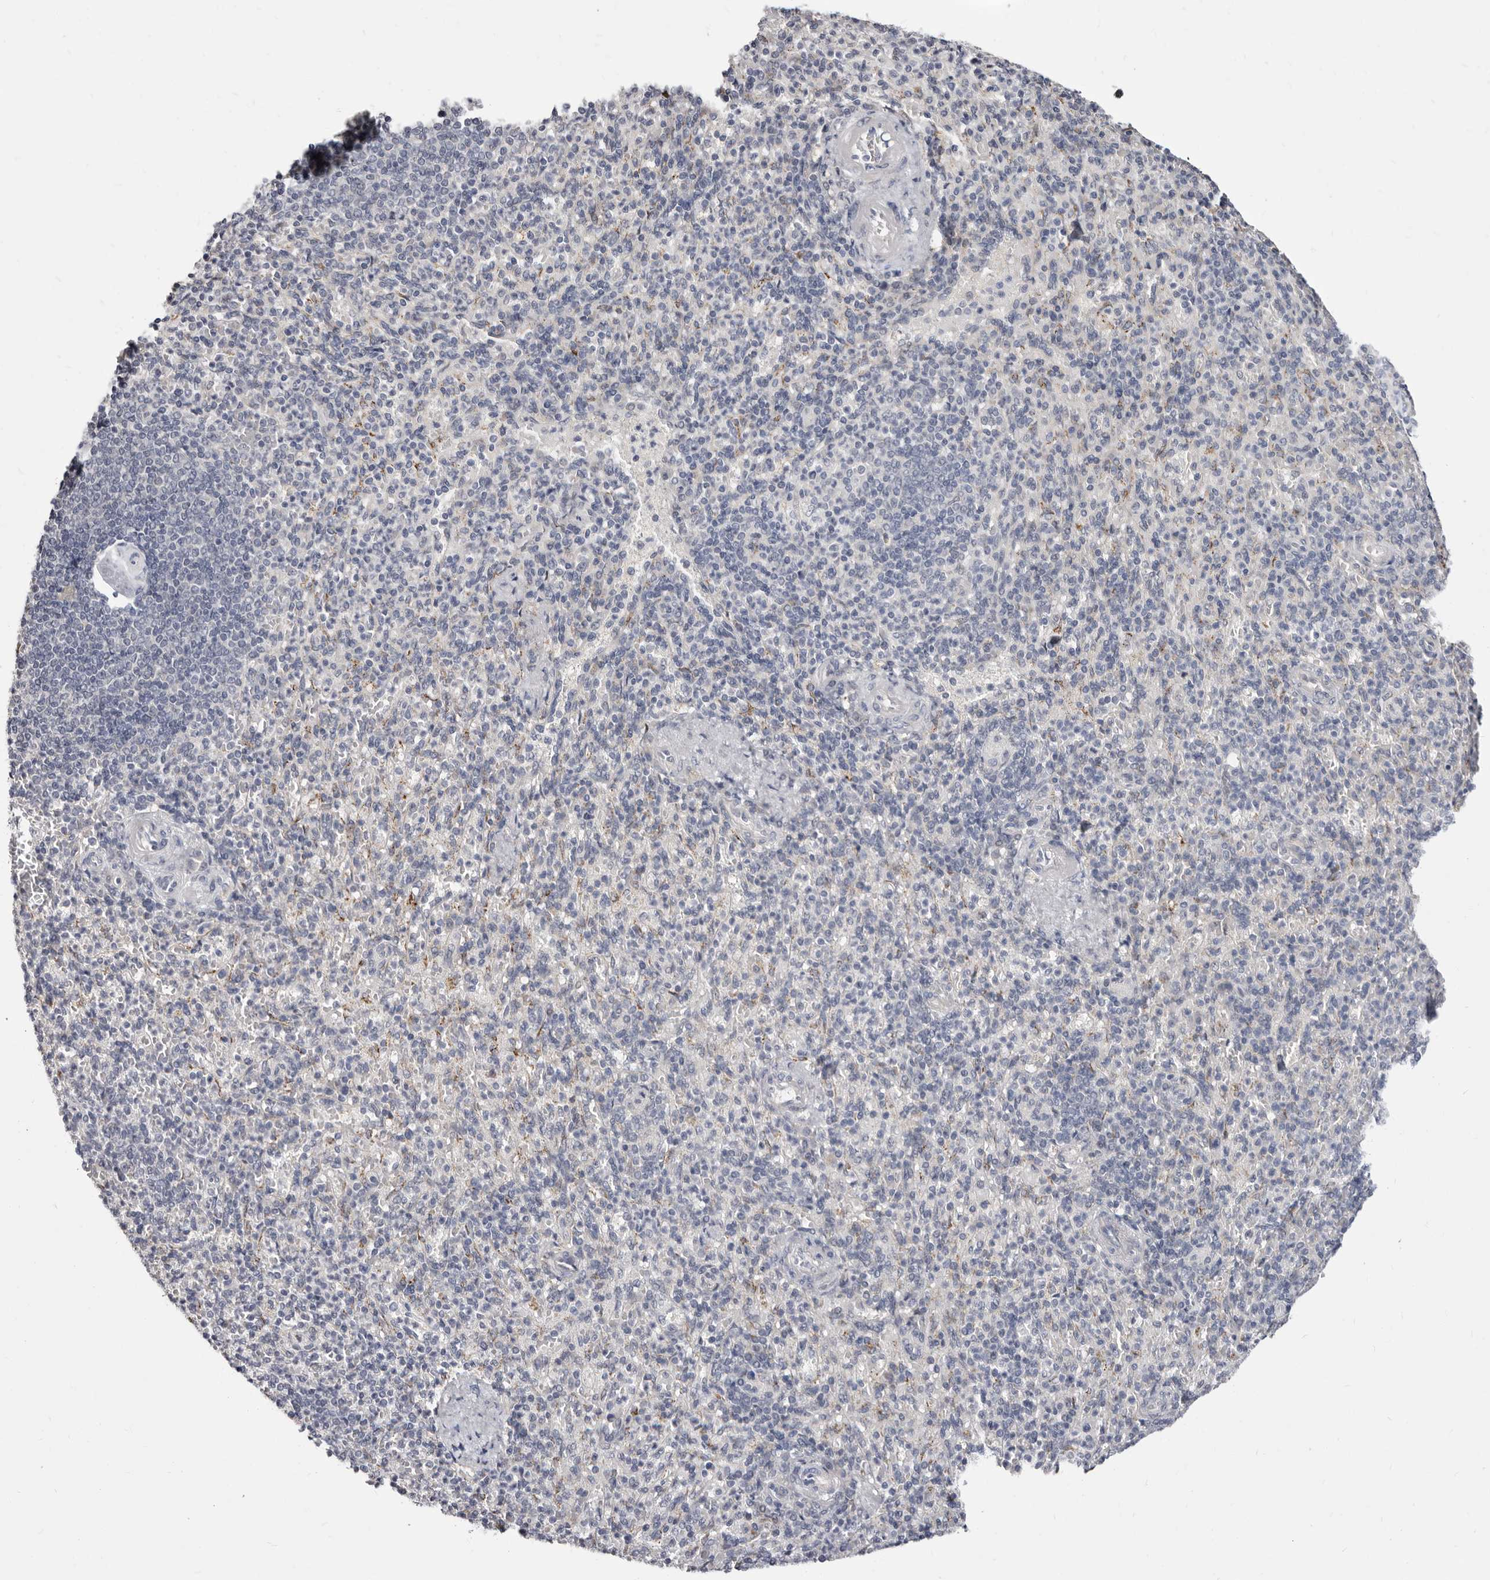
{"staining": {"intensity": "negative", "quantity": "none", "location": "none"}, "tissue": "spleen", "cell_type": "Cells in red pulp", "image_type": "normal", "snomed": [{"axis": "morphology", "description": "Normal tissue, NOS"}, {"axis": "topography", "description": "Spleen"}], "caption": "Spleen stained for a protein using immunohistochemistry (IHC) shows no expression cells in red pulp.", "gene": "KLHL4", "patient": {"sex": "female", "age": 74}}